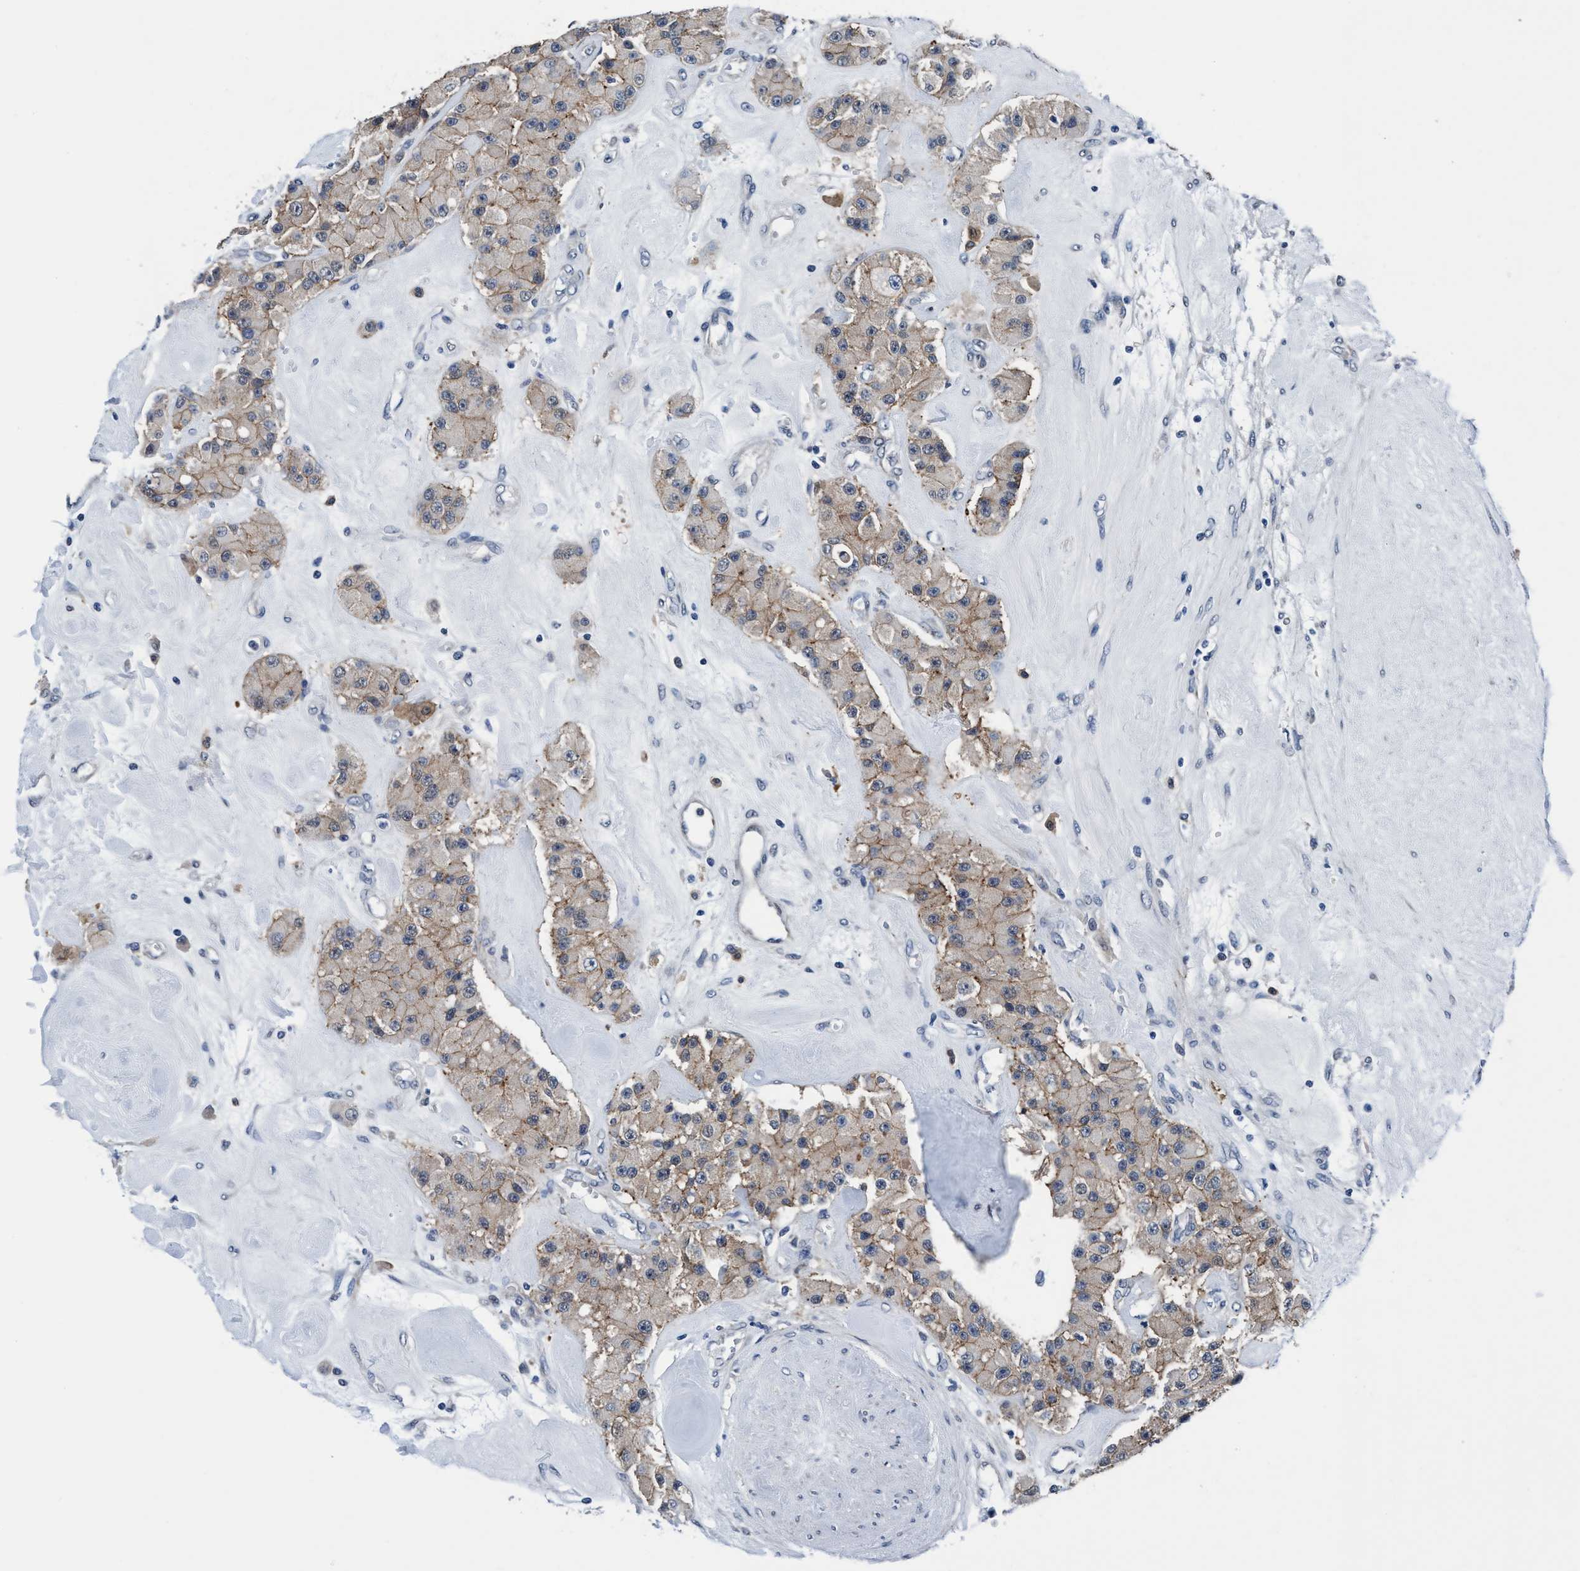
{"staining": {"intensity": "weak", "quantity": "25%-75%", "location": "cytoplasmic/membranous"}, "tissue": "carcinoid", "cell_type": "Tumor cells", "image_type": "cancer", "snomed": [{"axis": "morphology", "description": "Carcinoid, malignant, NOS"}, {"axis": "topography", "description": "Pancreas"}], "caption": "Immunohistochemistry (IHC) histopathology image of carcinoid (malignant) stained for a protein (brown), which reveals low levels of weak cytoplasmic/membranous staining in approximately 25%-75% of tumor cells.", "gene": "TMEM94", "patient": {"sex": "male", "age": 41}}